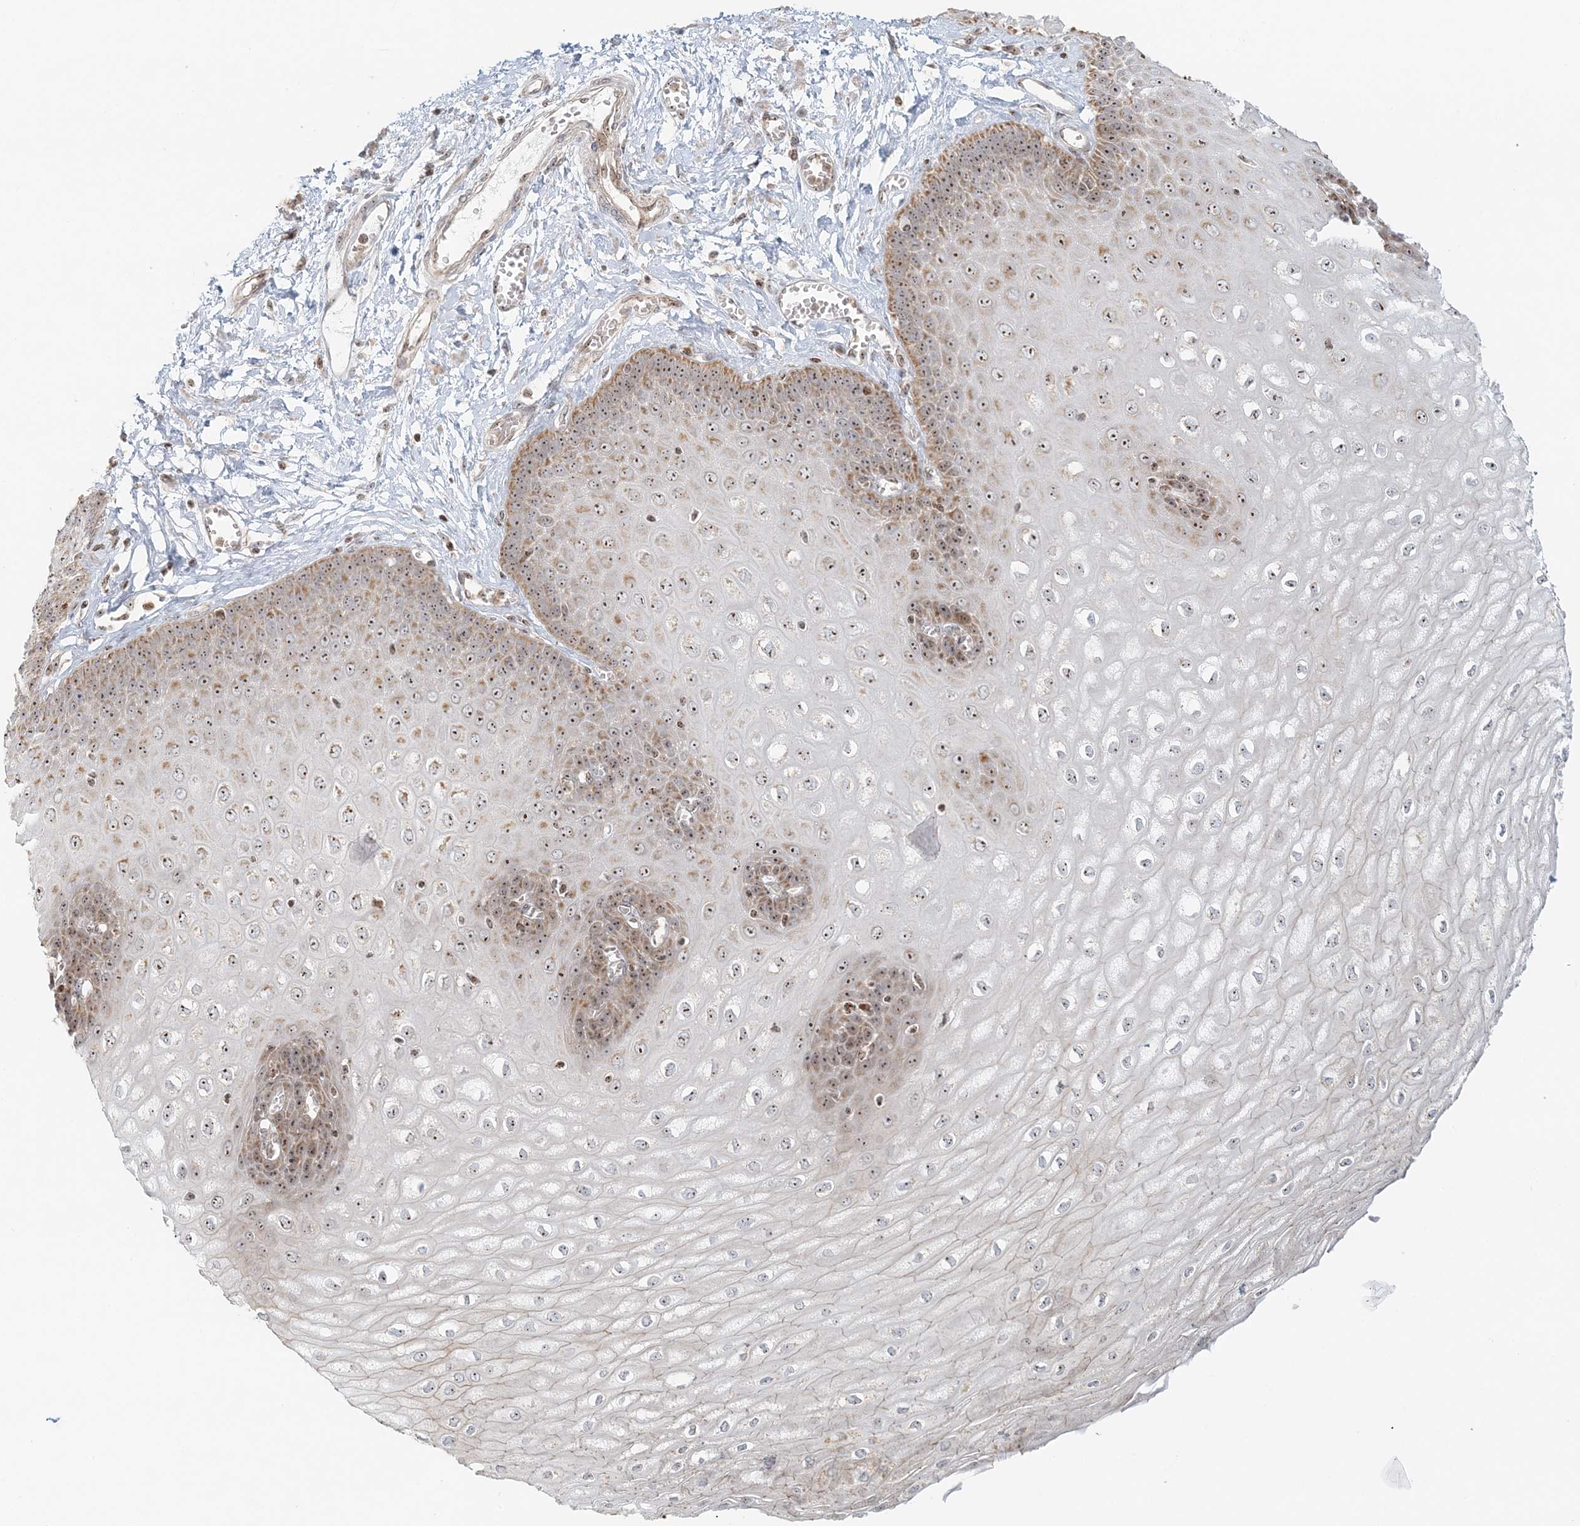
{"staining": {"intensity": "moderate", "quantity": ">75%", "location": "cytoplasmic/membranous,nuclear"}, "tissue": "esophagus", "cell_type": "Squamous epithelial cells", "image_type": "normal", "snomed": [{"axis": "morphology", "description": "Normal tissue, NOS"}, {"axis": "topography", "description": "Esophagus"}], "caption": "Esophagus stained with DAB (3,3'-diaminobenzidine) IHC demonstrates medium levels of moderate cytoplasmic/membranous,nuclear expression in approximately >75% of squamous epithelial cells. The staining was performed using DAB to visualize the protein expression in brown, while the nuclei were stained in blue with hematoxylin (Magnification: 20x).", "gene": "UBE2F", "patient": {"sex": "male", "age": 60}}